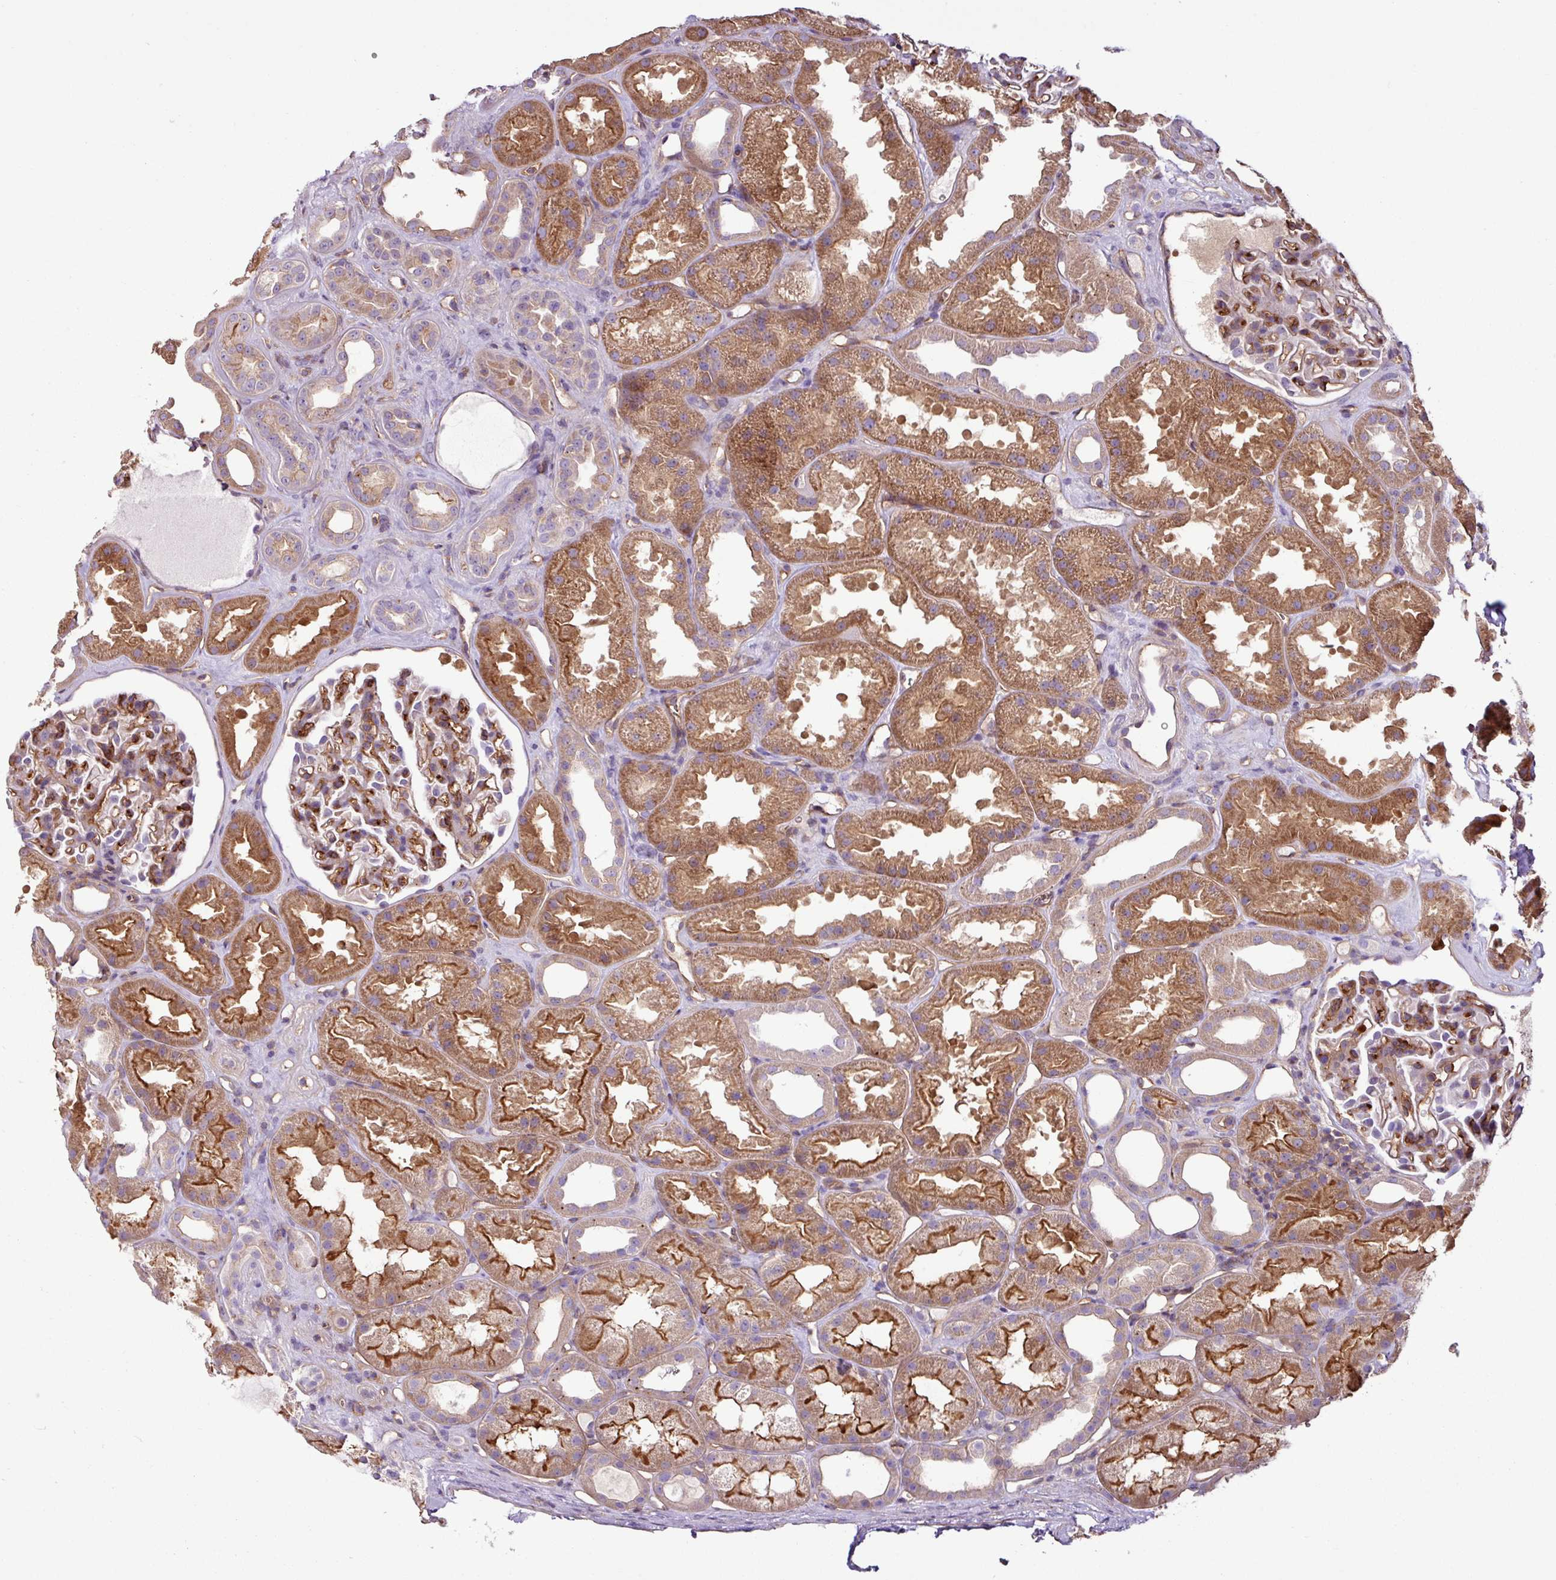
{"staining": {"intensity": "moderate", "quantity": "25%-75%", "location": "cytoplasmic/membranous"}, "tissue": "kidney", "cell_type": "Cells in glomeruli", "image_type": "normal", "snomed": [{"axis": "morphology", "description": "Normal tissue, NOS"}, {"axis": "topography", "description": "Kidney"}], "caption": "Immunohistochemistry staining of normal kidney, which displays medium levels of moderate cytoplasmic/membranous expression in approximately 25%-75% of cells in glomeruli indicating moderate cytoplasmic/membranous protein positivity. The staining was performed using DAB (3,3'-diaminobenzidine) (brown) for protein detection and nuclei were counterstained in hematoxylin (blue).", "gene": "ZNF106", "patient": {"sex": "male", "age": 61}}